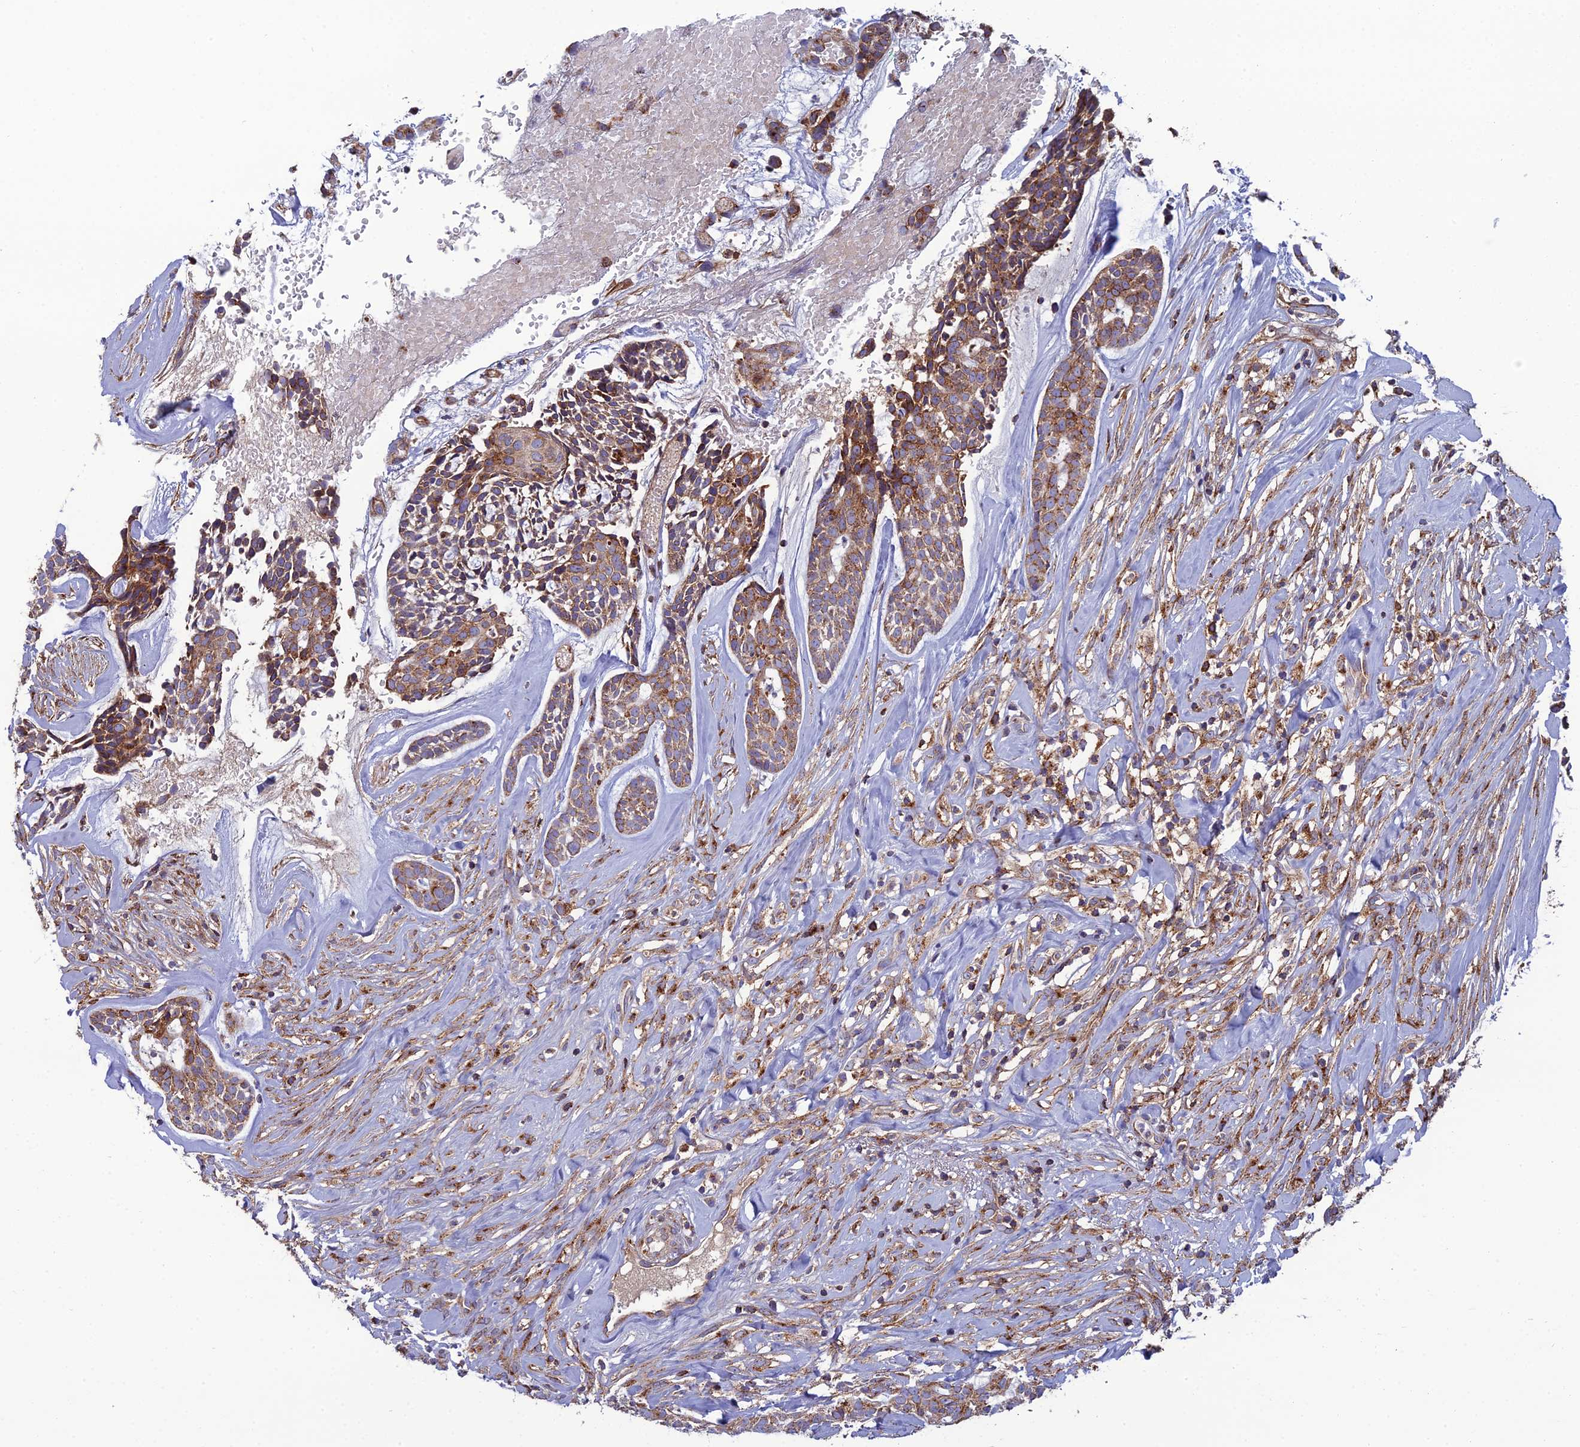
{"staining": {"intensity": "moderate", "quantity": ">75%", "location": "cytoplasmic/membranous"}, "tissue": "head and neck cancer", "cell_type": "Tumor cells", "image_type": "cancer", "snomed": [{"axis": "morphology", "description": "Normal tissue, NOS"}, {"axis": "morphology", "description": "Adenocarcinoma, NOS"}, {"axis": "topography", "description": "Subcutis"}, {"axis": "topography", "description": "Nasopharynx"}, {"axis": "topography", "description": "Head-Neck"}], "caption": "A high-resolution photomicrograph shows immunohistochemistry staining of head and neck cancer (adenocarcinoma), which reveals moderate cytoplasmic/membranous staining in approximately >75% of tumor cells.", "gene": "LNPEP", "patient": {"sex": "female", "age": 73}}